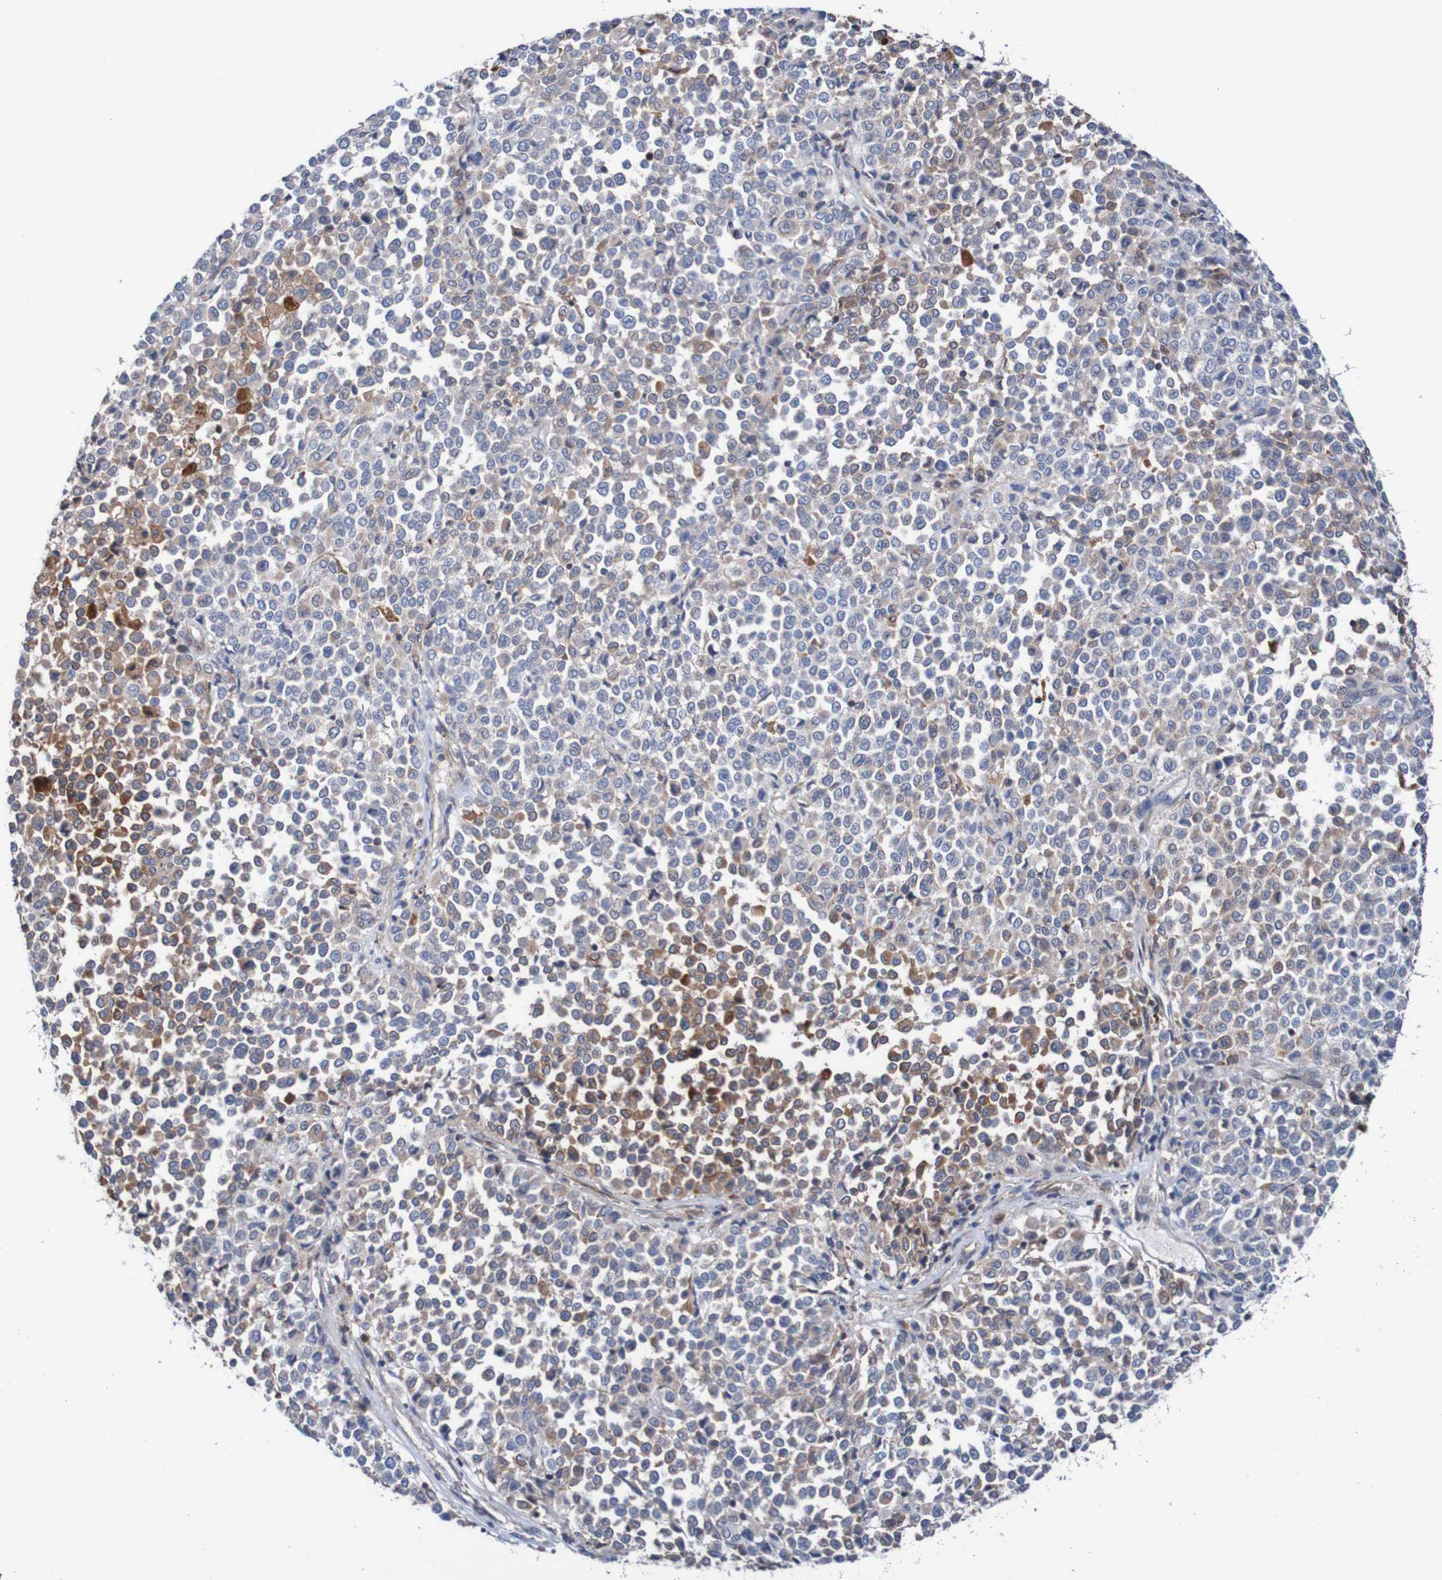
{"staining": {"intensity": "negative", "quantity": "none", "location": "none"}, "tissue": "melanoma", "cell_type": "Tumor cells", "image_type": "cancer", "snomed": [{"axis": "morphology", "description": "Malignant melanoma, Metastatic site"}, {"axis": "topography", "description": "Pancreas"}], "caption": "There is no significant positivity in tumor cells of melanoma. (DAB immunohistochemistry (IHC), high magnification).", "gene": "RIGI", "patient": {"sex": "female", "age": 30}}